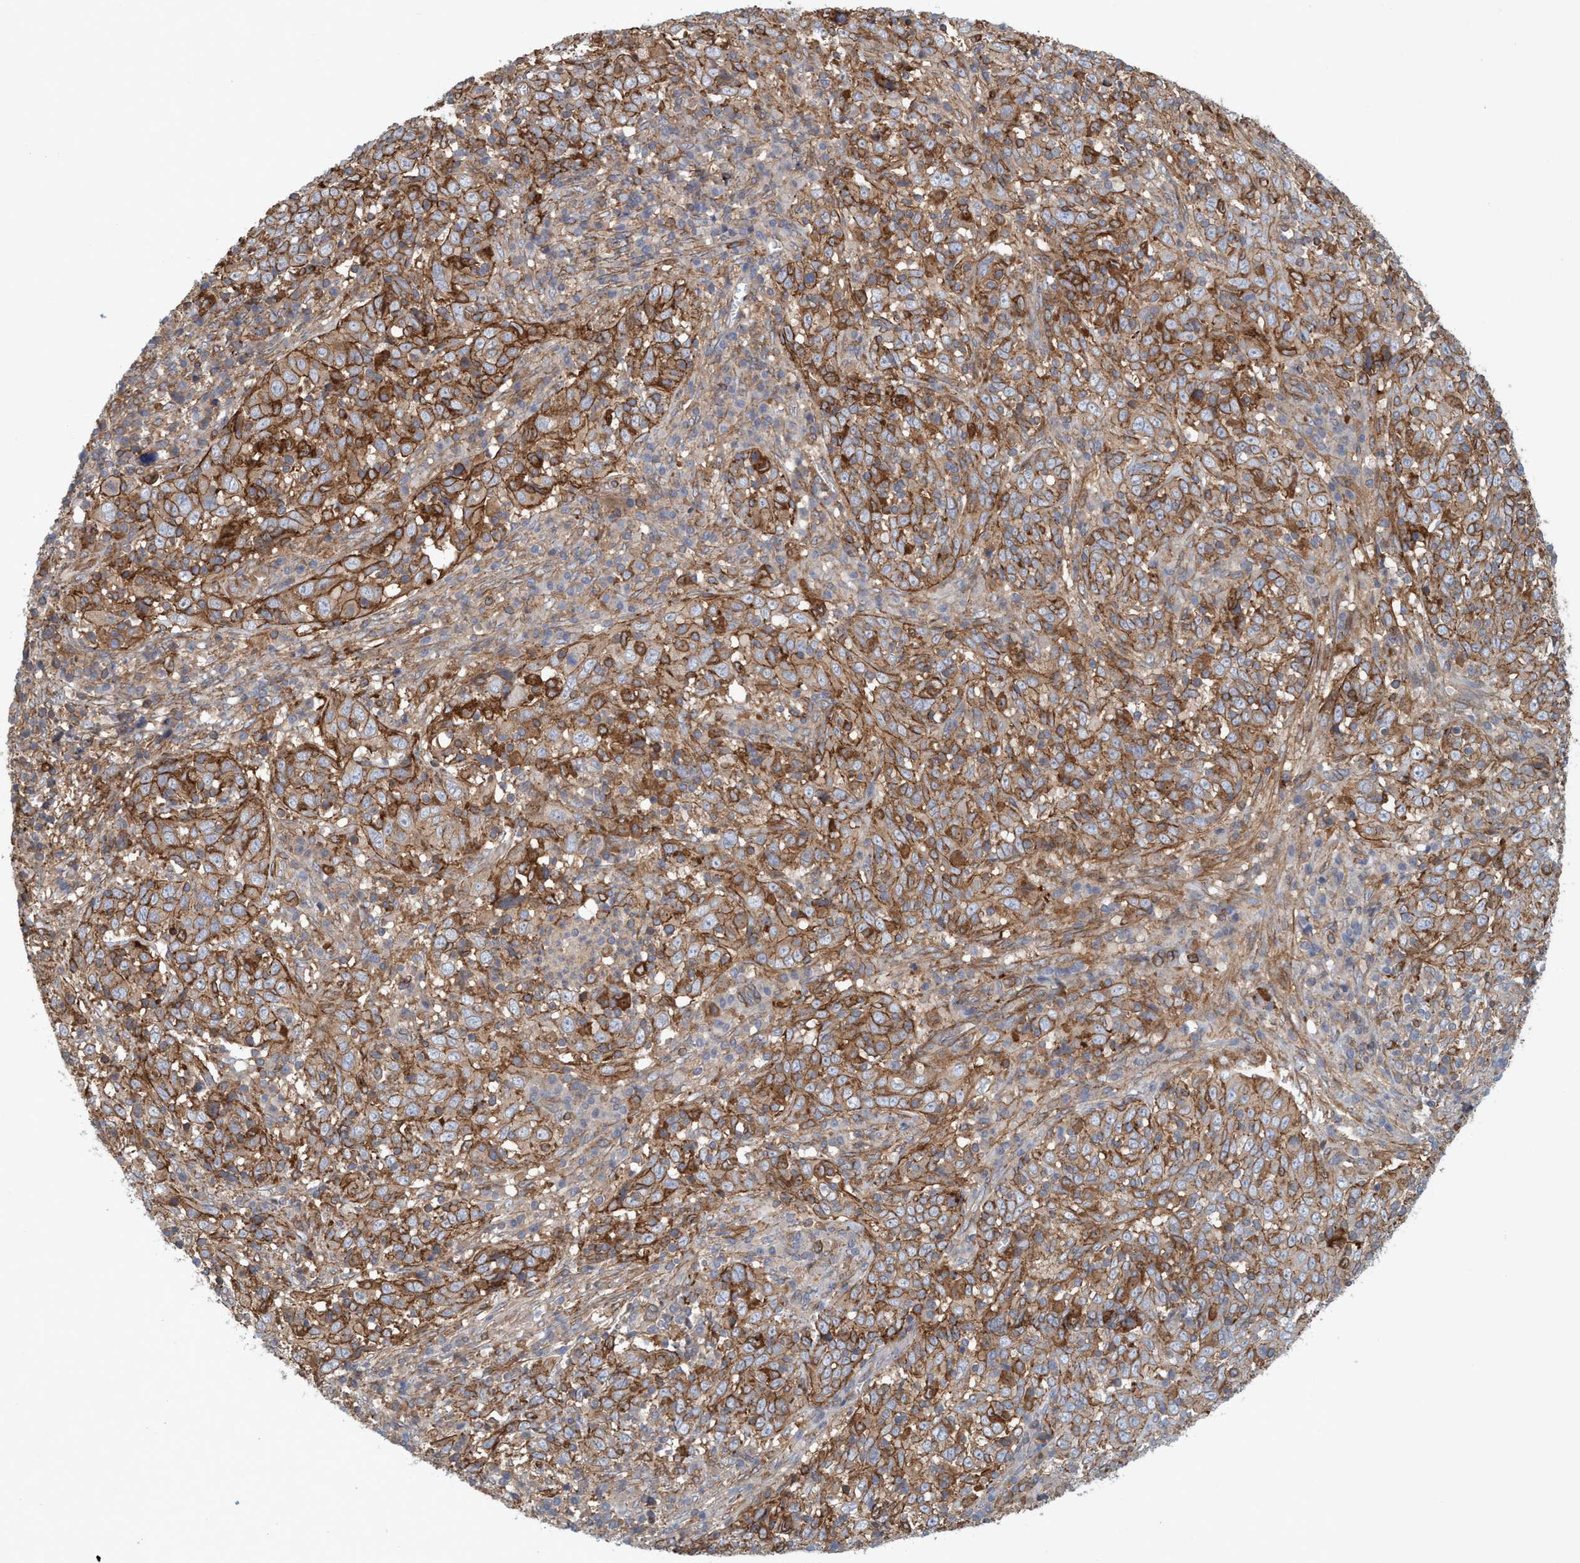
{"staining": {"intensity": "moderate", "quantity": ">75%", "location": "cytoplasmic/membranous"}, "tissue": "cervical cancer", "cell_type": "Tumor cells", "image_type": "cancer", "snomed": [{"axis": "morphology", "description": "Squamous cell carcinoma, NOS"}, {"axis": "topography", "description": "Cervix"}], "caption": "Immunohistochemical staining of human cervical squamous cell carcinoma exhibits medium levels of moderate cytoplasmic/membranous staining in approximately >75% of tumor cells.", "gene": "SPECC1", "patient": {"sex": "female", "age": 46}}